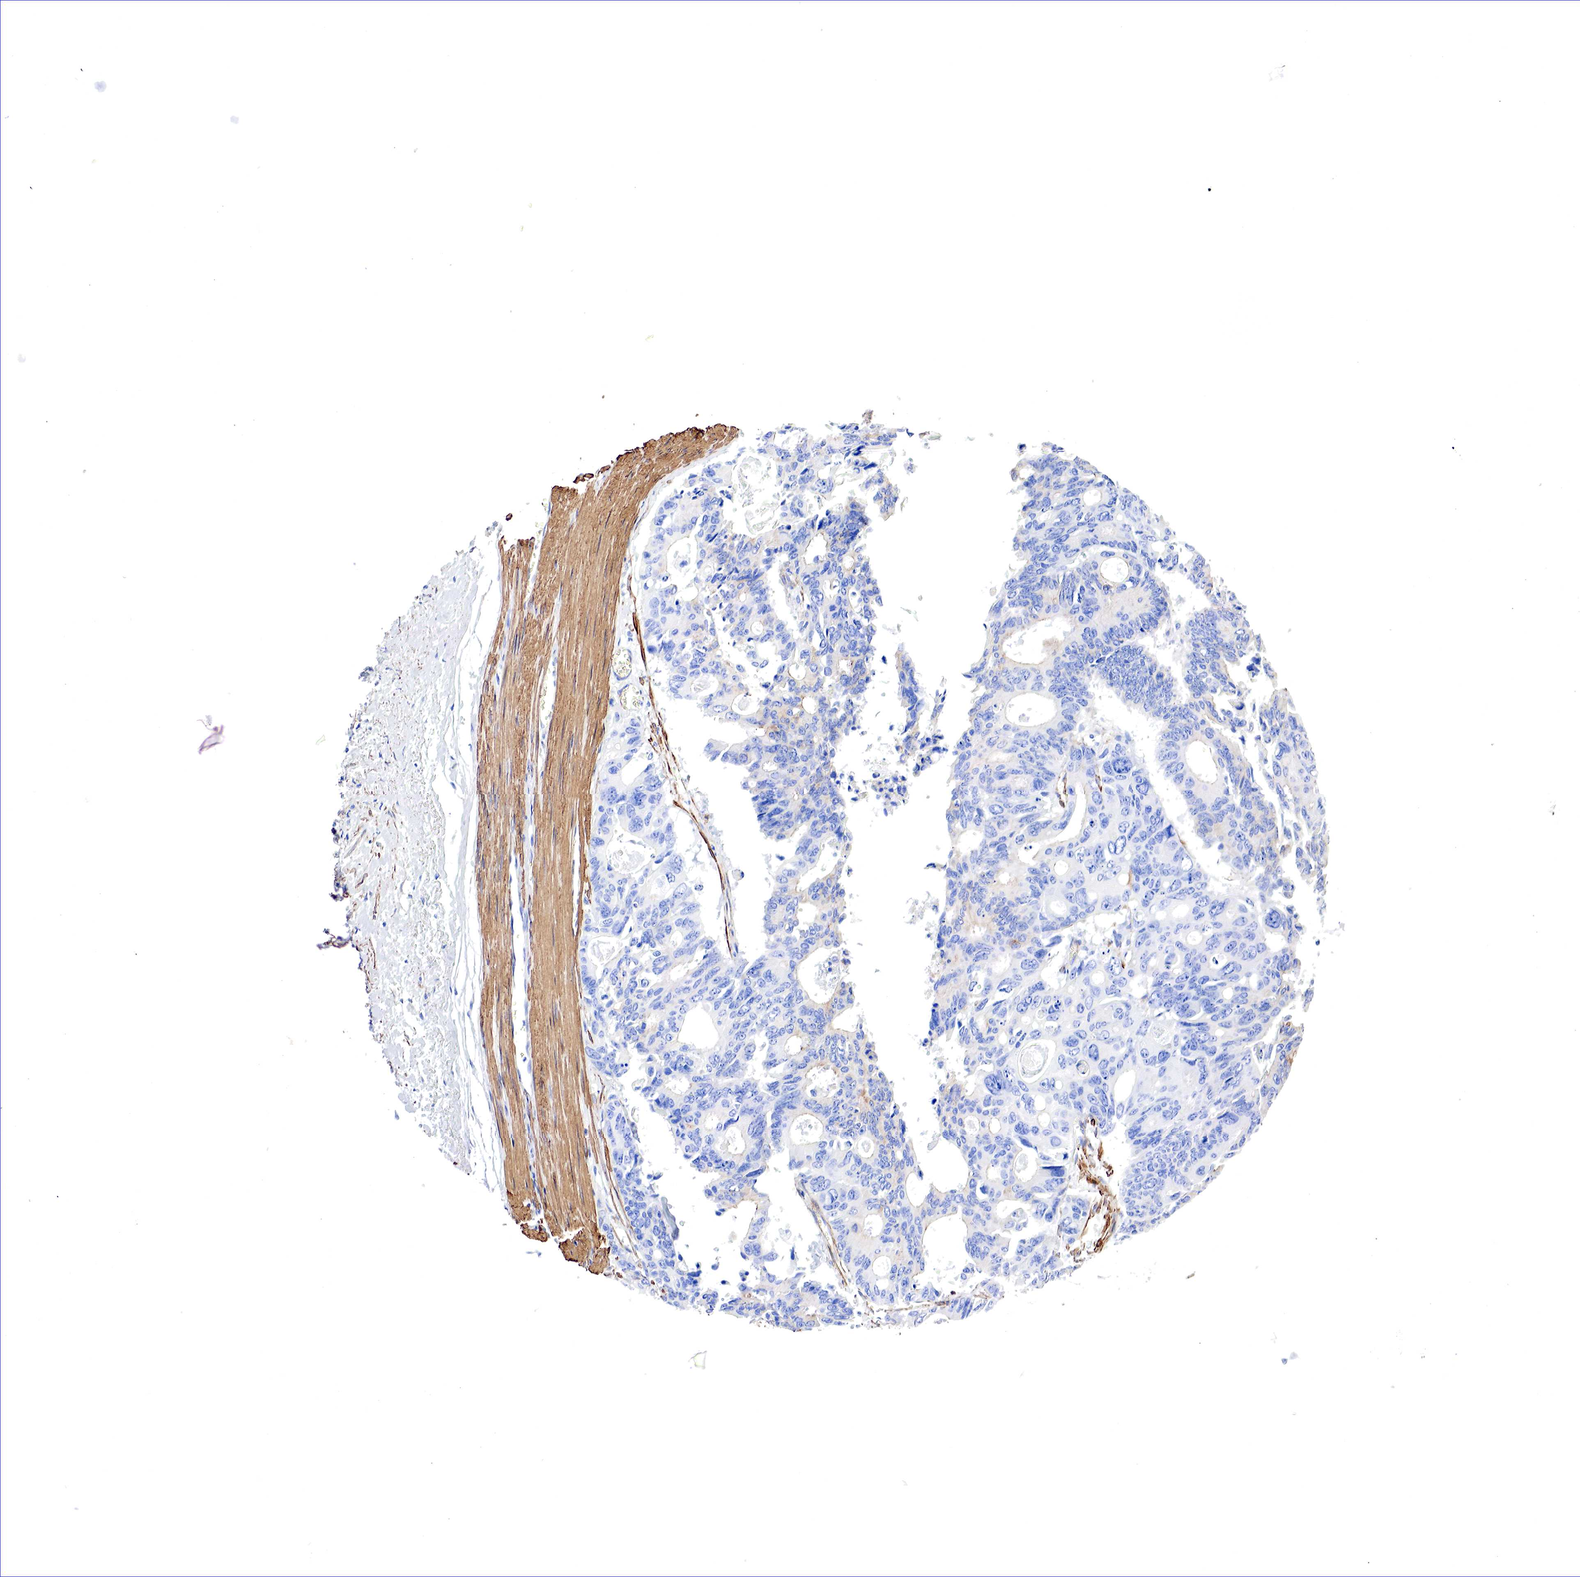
{"staining": {"intensity": "negative", "quantity": "none", "location": "none"}, "tissue": "colorectal cancer", "cell_type": "Tumor cells", "image_type": "cancer", "snomed": [{"axis": "morphology", "description": "Adenocarcinoma, NOS"}, {"axis": "topography", "description": "Rectum"}], "caption": "A micrograph of human colorectal cancer (adenocarcinoma) is negative for staining in tumor cells.", "gene": "TPM1", "patient": {"sex": "male", "age": 76}}